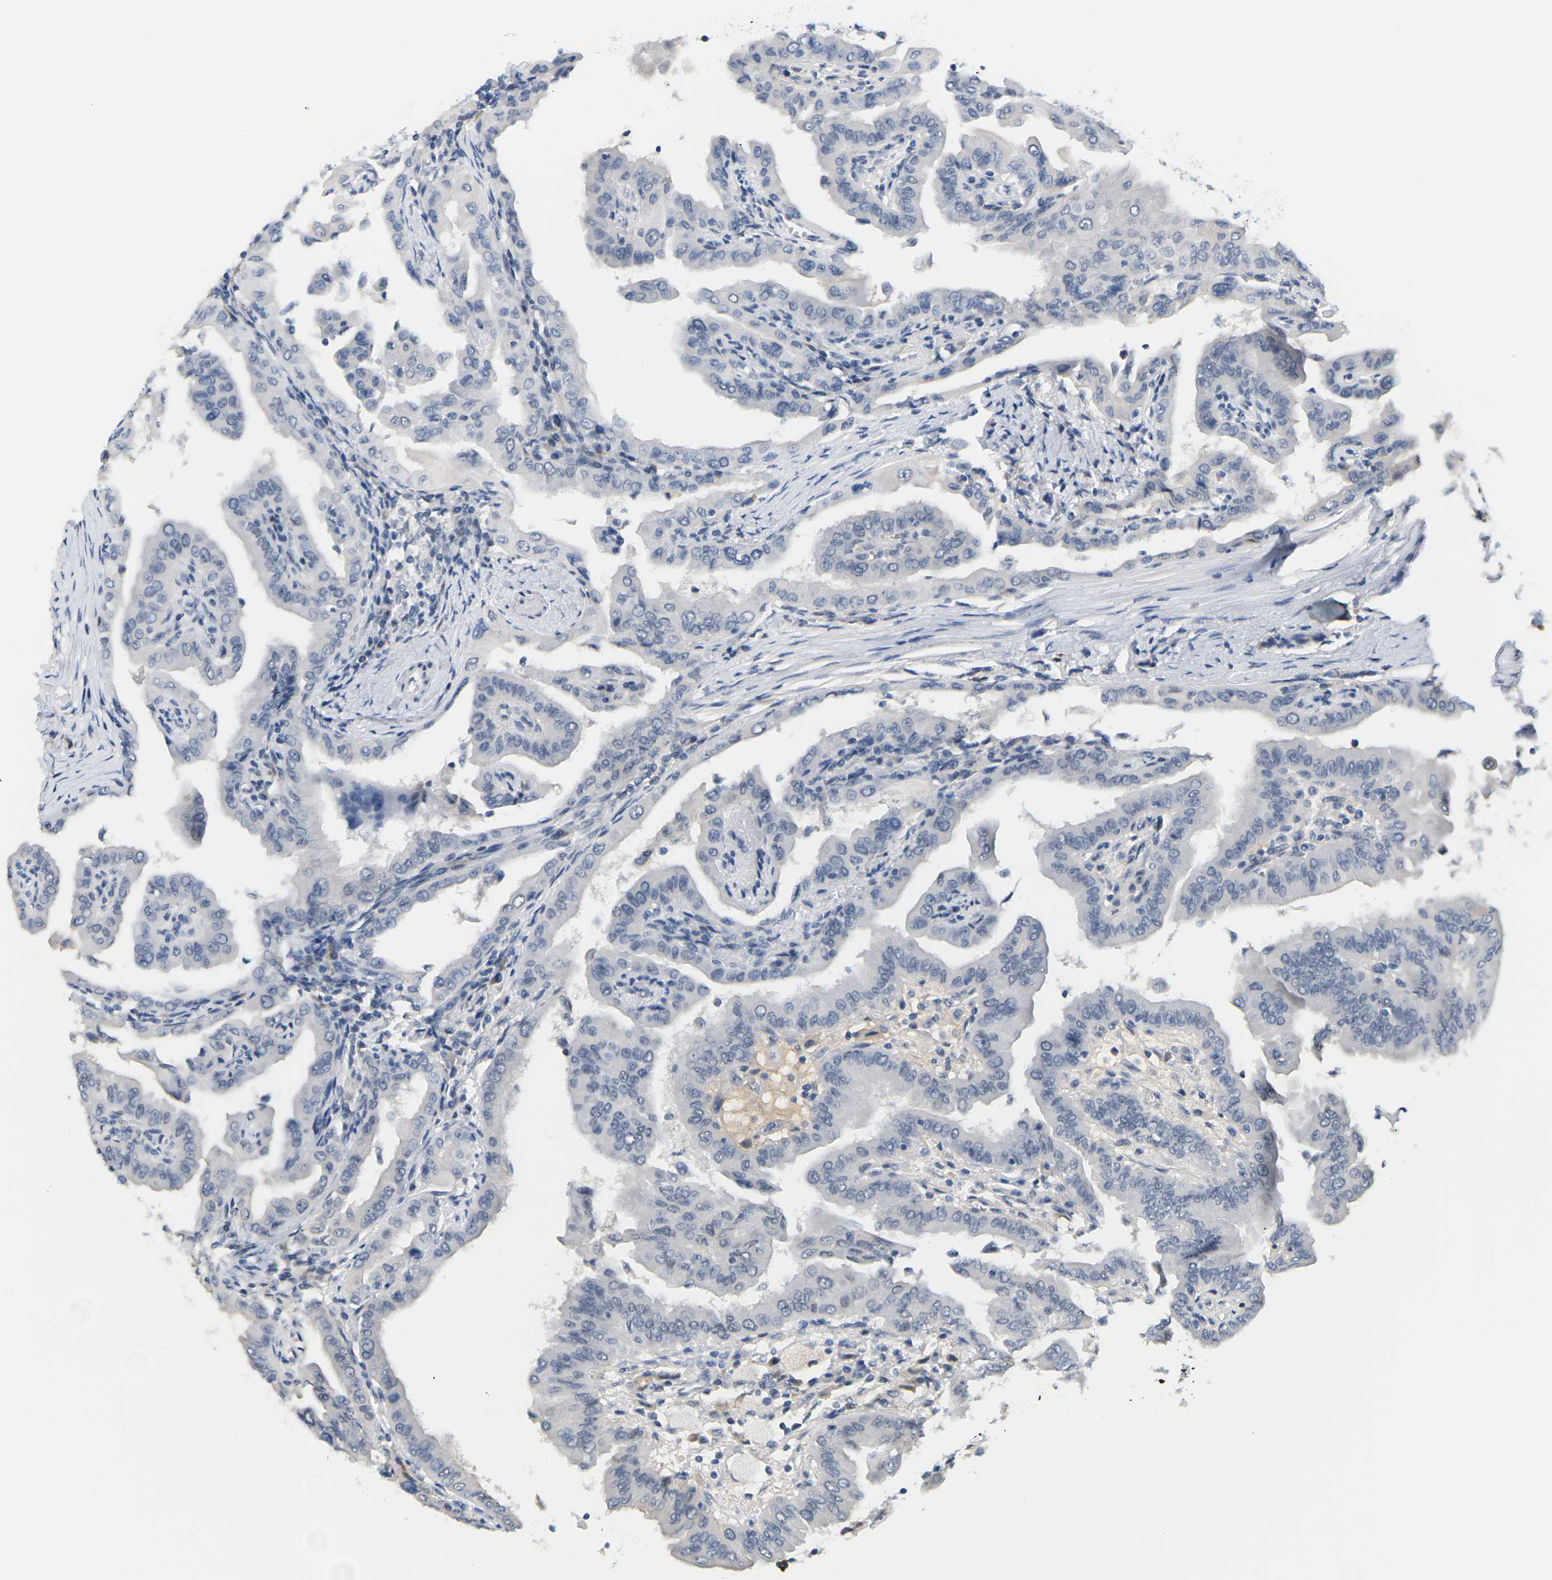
{"staining": {"intensity": "moderate", "quantity": "<25%", "location": "cytoplasmic/membranous"}, "tissue": "thyroid cancer", "cell_type": "Tumor cells", "image_type": "cancer", "snomed": [{"axis": "morphology", "description": "Papillary adenocarcinoma, NOS"}, {"axis": "topography", "description": "Thyroid gland"}], "caption": "Moderate cytoplasmic/membranous protein staining is present in about <25% of tumor cells in thyroid cancer.", "gene": "PKP2", "patient": {"sex": "male", "age": 33}}